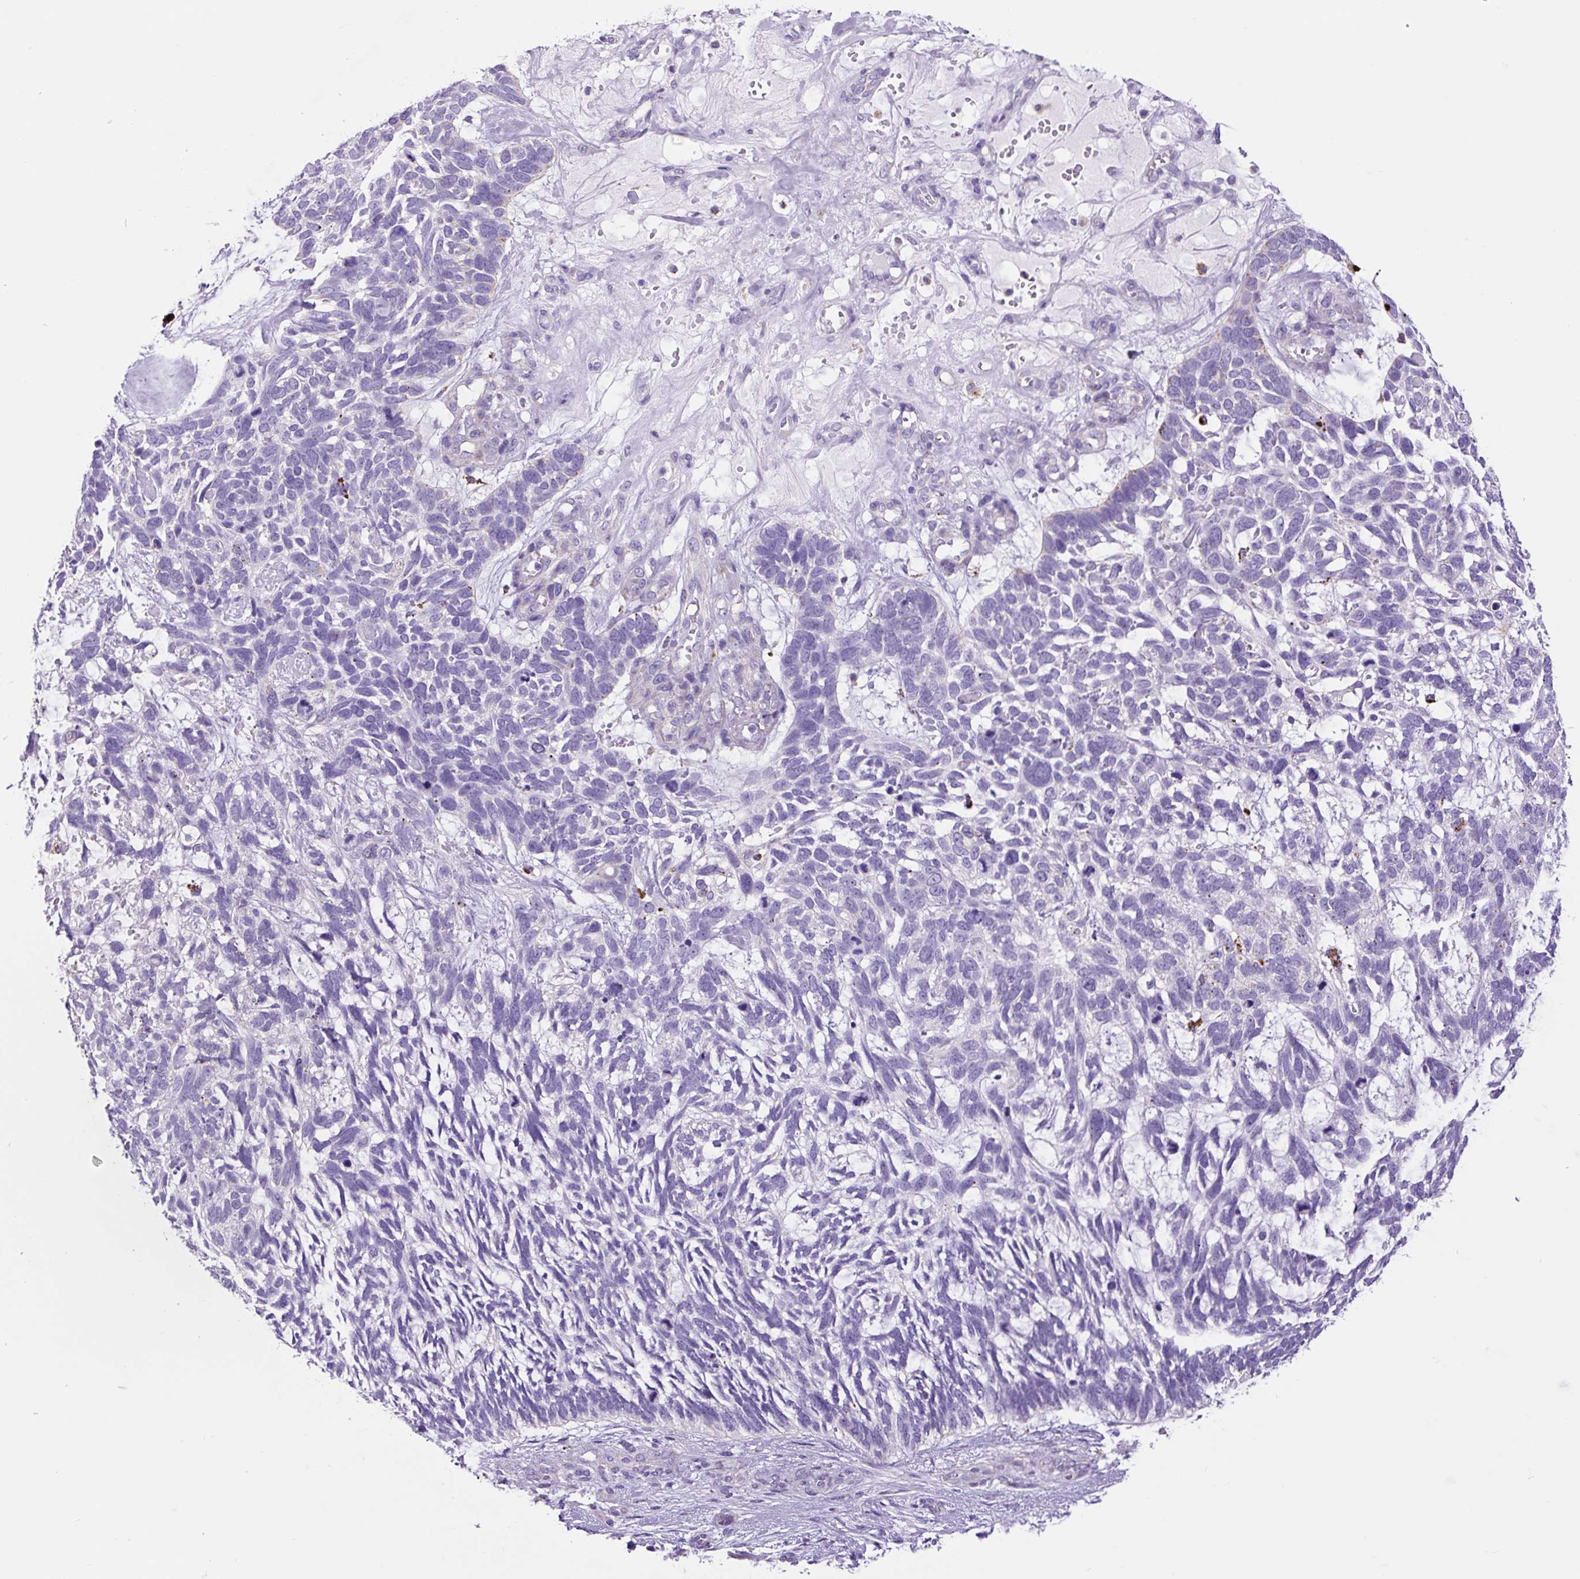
{"staining": {"intensity": "negative", "quantity": "none", "location": "none"}, "tissue": "skin cancer", "cell_type": "Tumor cells", "image_type": "cancer", "snomed": [{"axis": "morphology", "description": "Basal cell carcinoma"}, {"axis": "topography", "description": "Skin"}], "caption": "The micrograph shows no significant positivity in tumor cells of skin basal cell carcinoma. (Stains: DAB (3,3'-diaminobenzidine) IHC with hematoxylin counter stain, Microscopy: brightfield microscopy at high magnification).", "gene": "LCN10", "patient": {"sex": "male", "age": 88}}